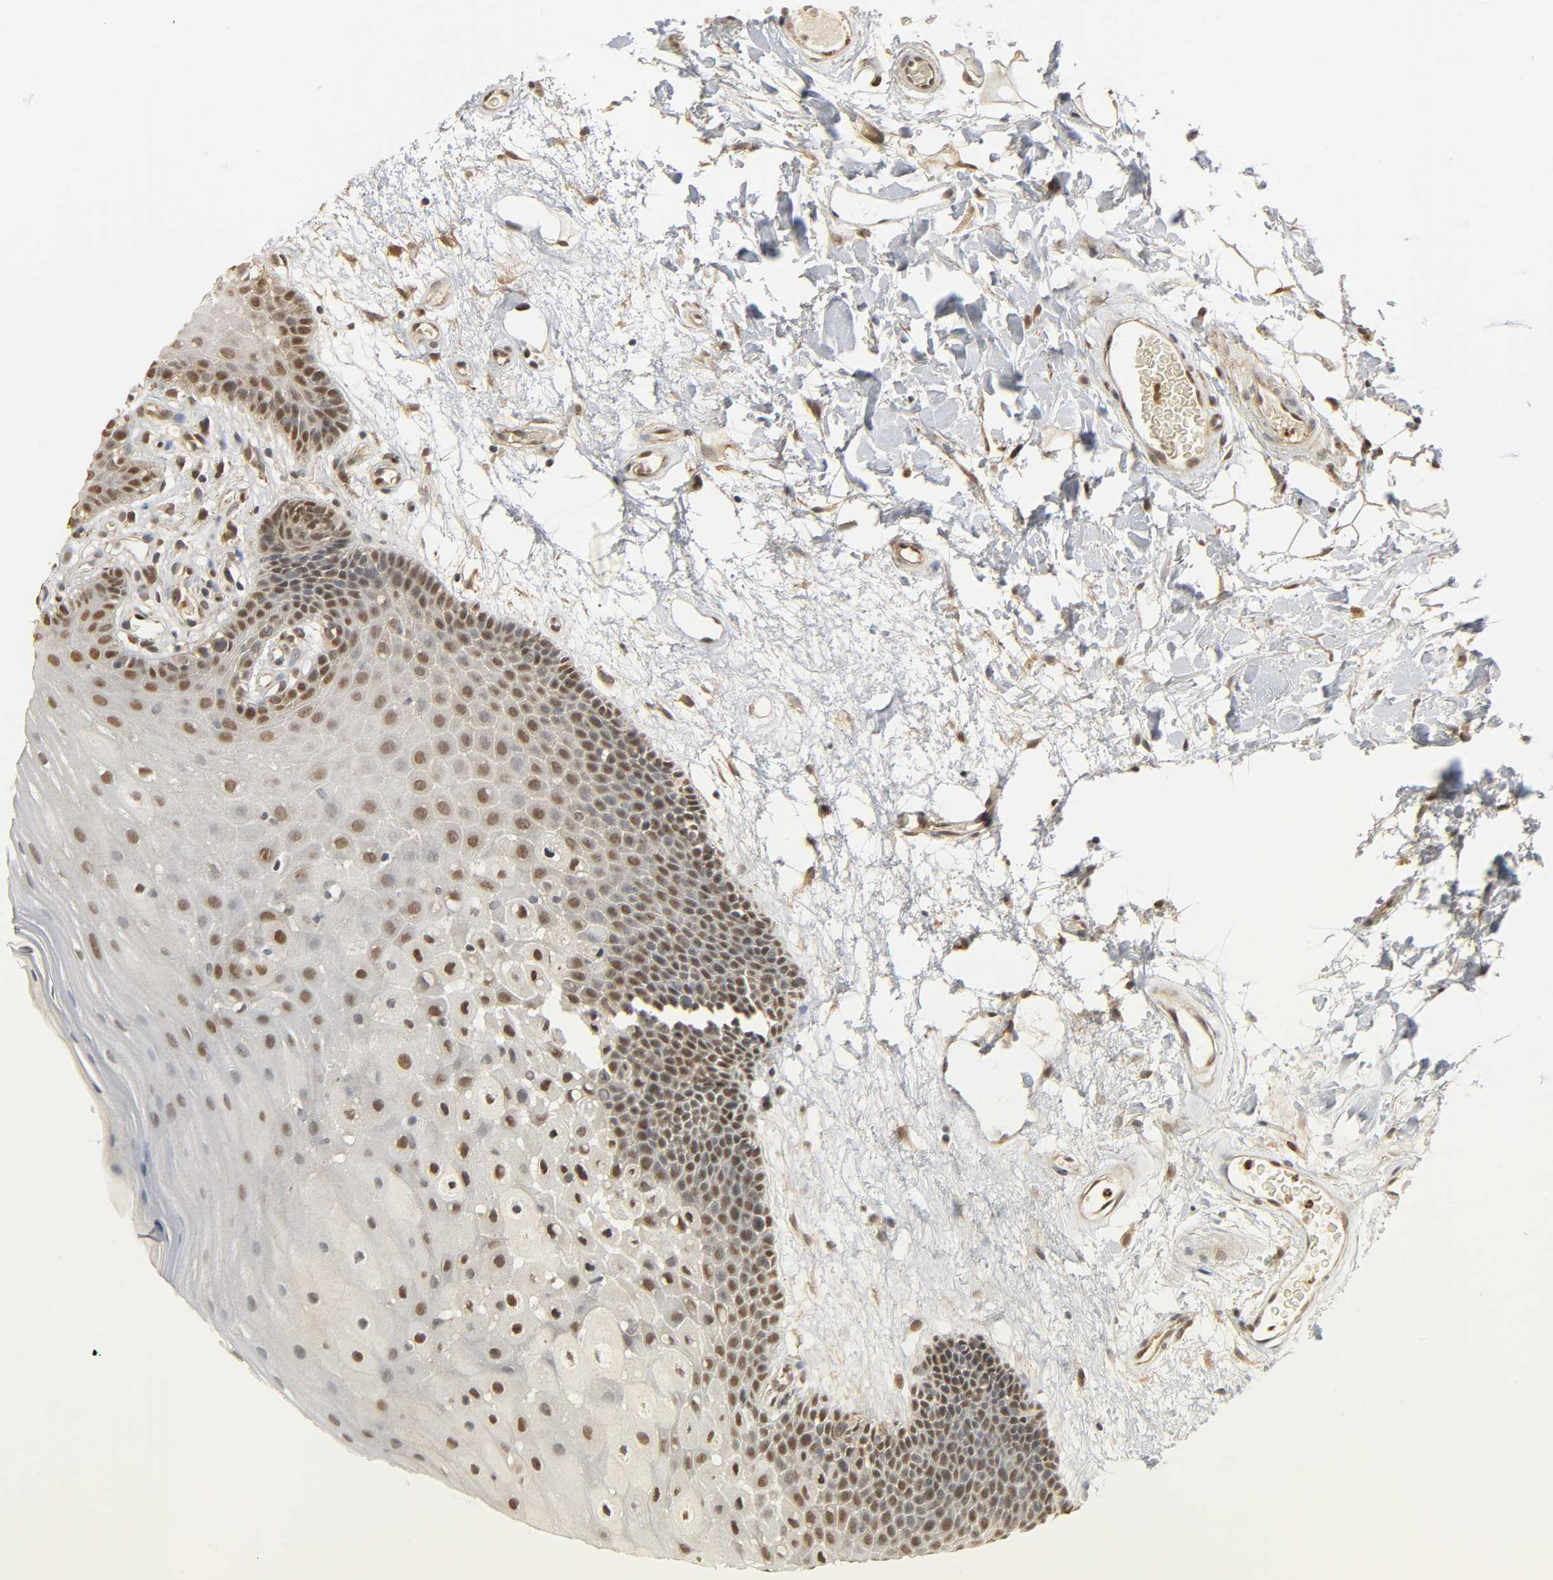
{"staining": {"intensity": "strong", "quantity": ">75%", "location": "nuclear"}, "tissue": "oral mucosa", "cell_type": "Squamous epithelial cells", "image_type": "normal", "snomed": [{"axis": "morphology", "description": "Normal tissue, NOS"}, {"axis": "morphology", "description": "Squamous cell carcinoma, NOS"}, {"axis": "topography", "description": "Skeletal muscle"}, {"axis": "topography", "description": "Oral tissue"}, {"axis": "topography", "description": "Head-Neck"}], "caption": "Protein staining displays strong nuclear staining in about >75% of squamous epithelial cells in unremarkable oral mucosa.", "gene": "ZFPM2", "patient": {"sex": "male", "age": 71}}